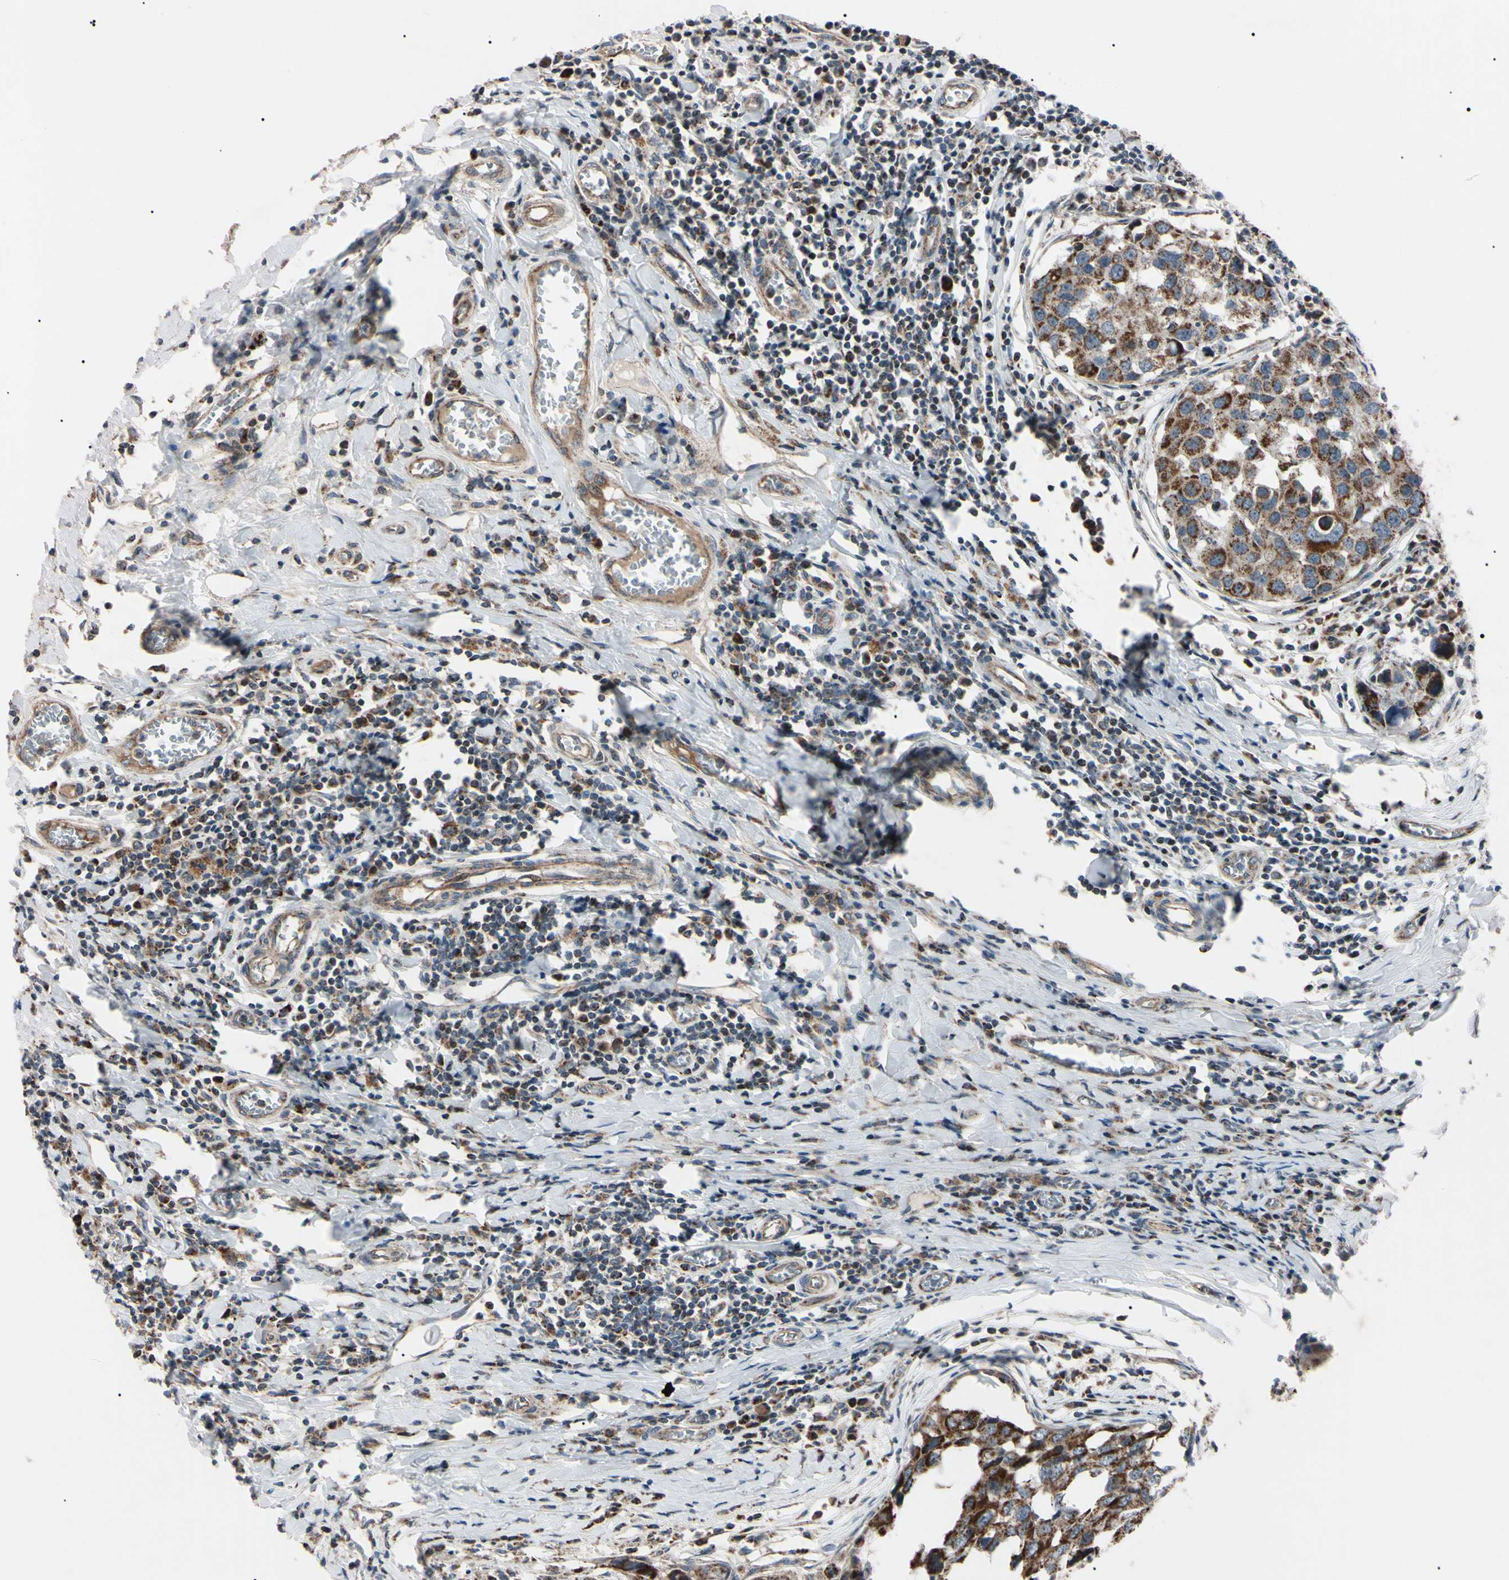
{"staining": {"intensity": "moderate", "quantity": ">75%", "location": "cytoplasmic/membranous"}, "tissue": "breast cancer", "cell_type": "Tumor cells", "image_type": "cancer", "snomed": [{"axis": "morphology", "description": "Duct carcinoma"}, {"axis": "topography", "description": "Breast"}], "caption": "Breast cancer was stained to show a protein in brown. There is medium levels of moderate cytoplasmic/membranous positivity in approximately >75% of tumor cells.", "gene": "TNFRSF1A", "patient": {"sex": "female", "age": 27}}